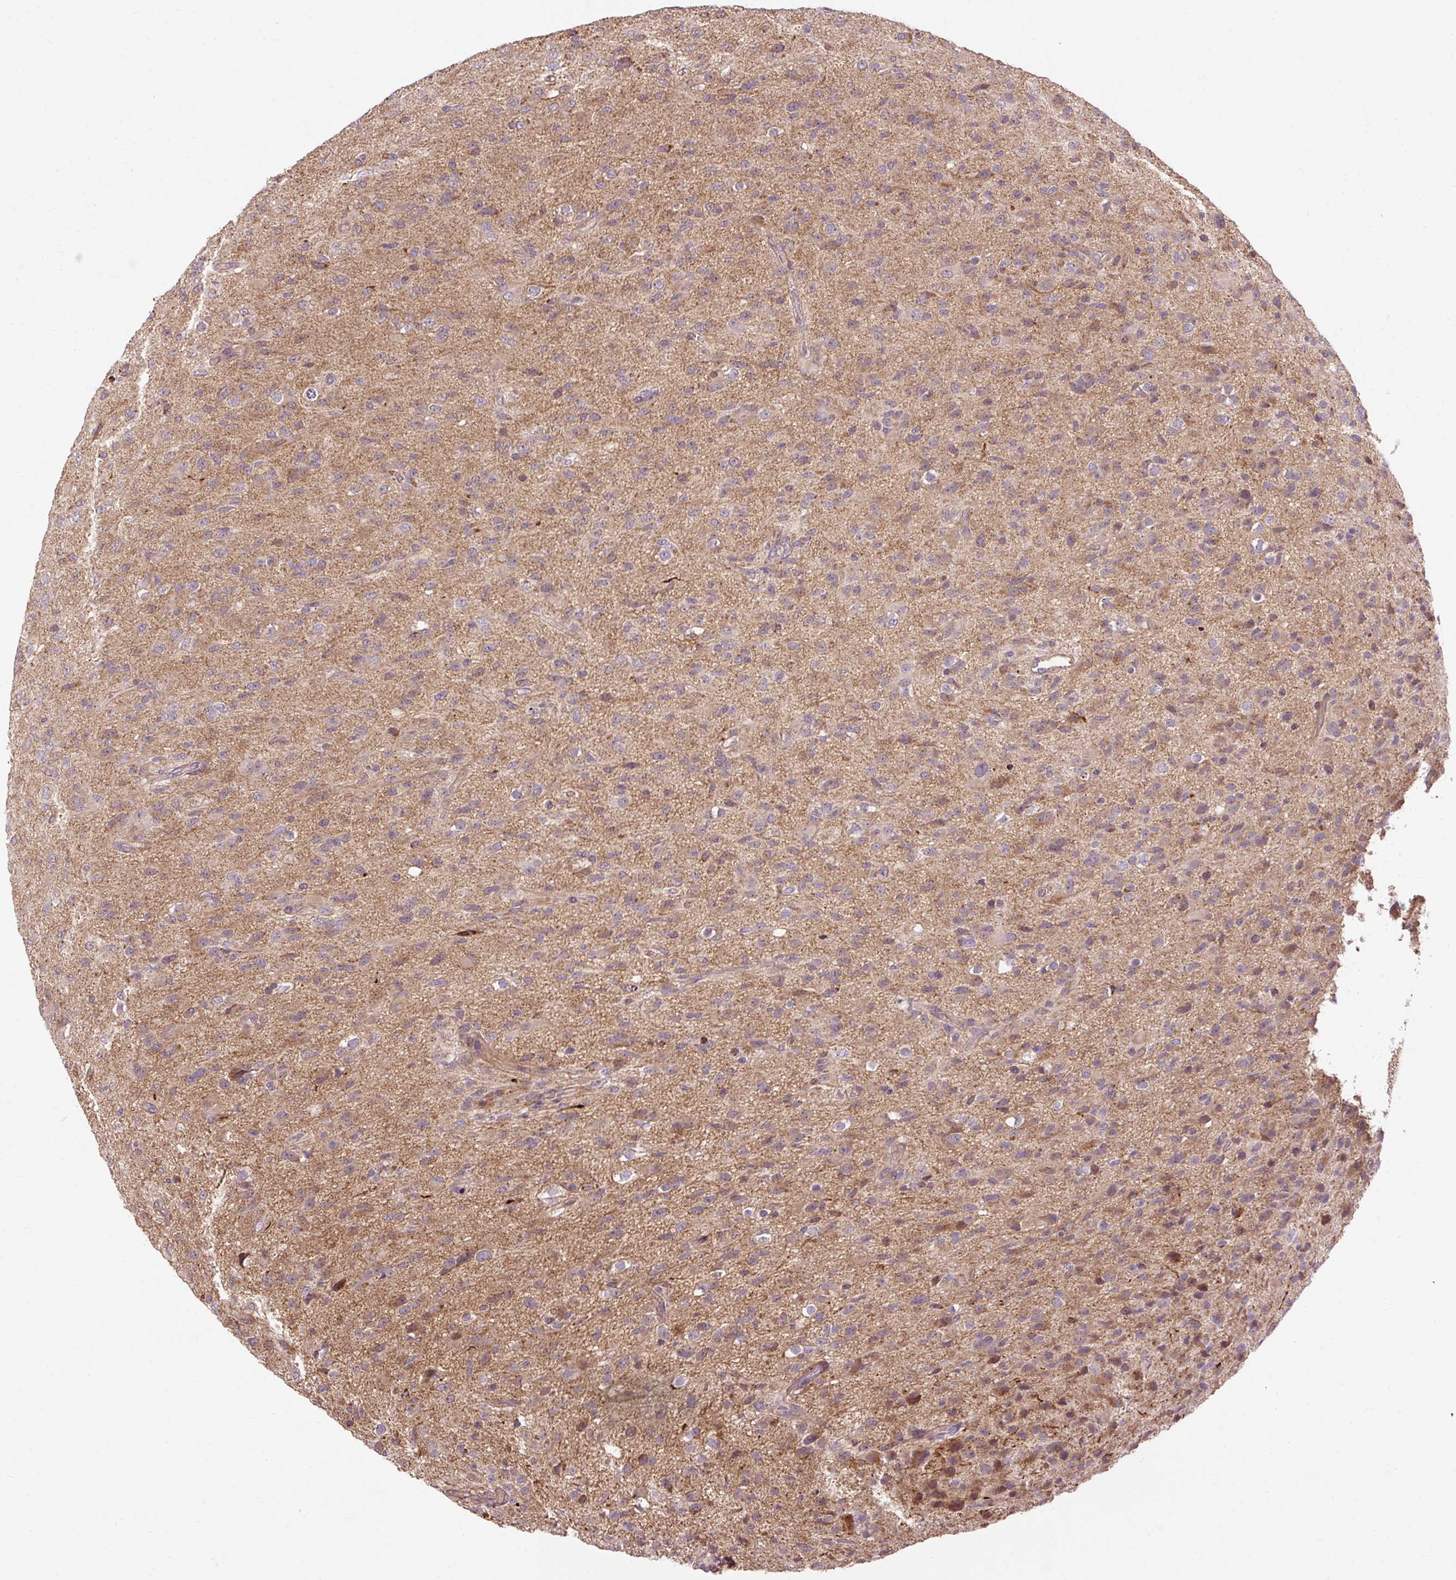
{"staining": {"intensity": "moderate", "quantity": "<25%", "location": "cytoplasmic/membranous"}, "tissue": "glioma", "cell_type": "Tumor cells", "image_type": "cancer", "snomed": [{"axis": "morphology", "description": "Glioma, malignant, Low grade"}, {"axis": "topography", "description": "Brain"}], "caption": "Immunohistochemistry staining of glioma, which reveals low levels of moderate cytoplasmic/membranous positivity in approximately <25% of tumor cells indicating moderate cytoplasmic/membranous protein staining. The staining was performed using DAB (3,3'-diaminobenzidine) (brown) for protein detection and nuclei were counterstained in hematoxylin (blue).", "gene": "FLRT1", "patient": {"sex": "male", "age": 65}}